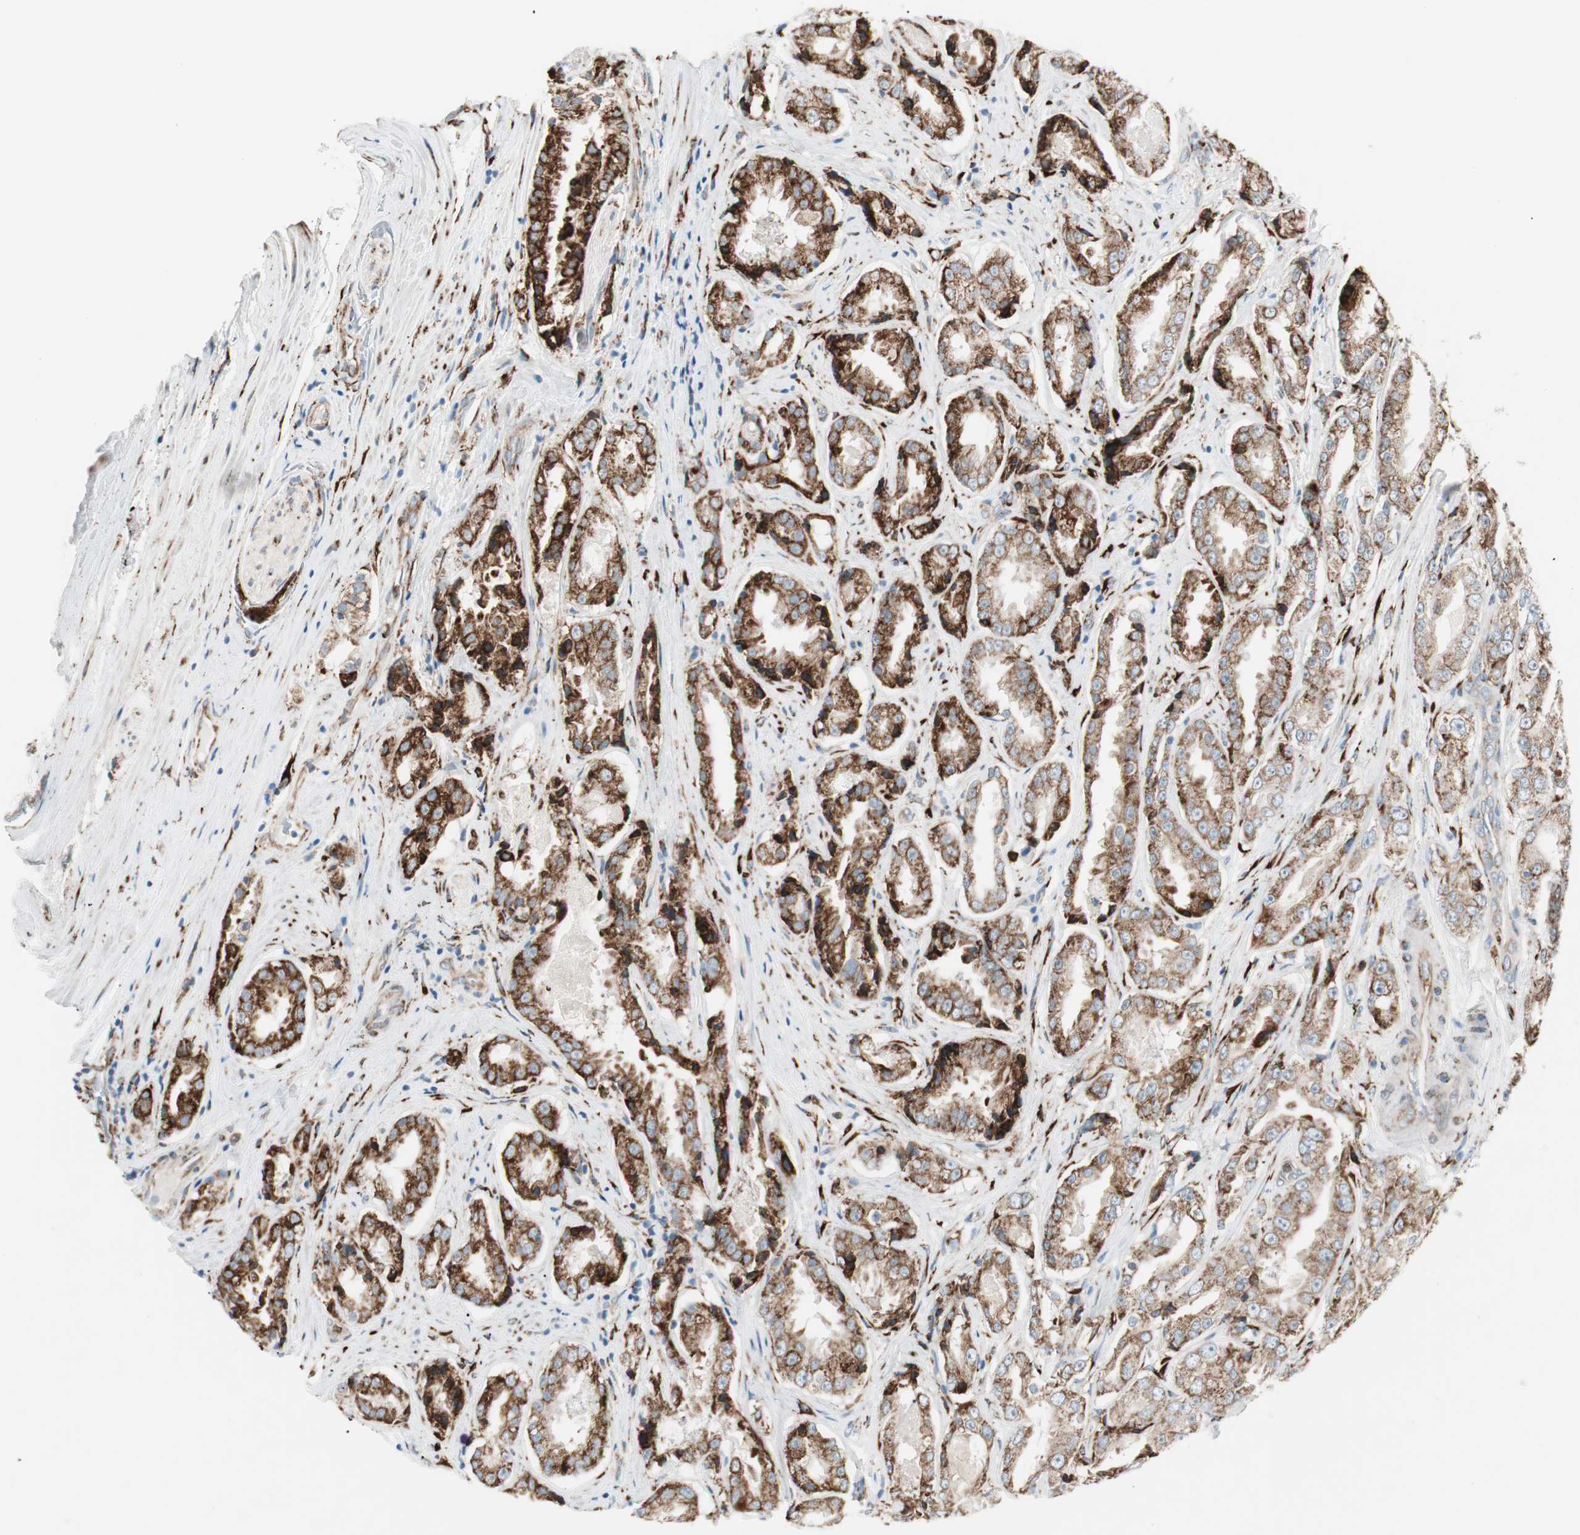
{"staining": {"intensity": "strong", "quantity": ">75%", "location": "cytoplasmic/membranous"}, "tissue": "prostate cancer", "cell_type": "Tumor cells", "image_type": "cancer", "snomed": [{"axis": "morphology", "description": "Adenocarcinoma, High grade"}, {"axis": "topography", "description": "Prostate"}], "caption": "A micrograph of human prostate cancer stained for a protein displays strong cytoplasmic/membranous brown staining in tumor cells.", "gene": "P4HTM", "patient": {"sex": "male", "age": 73}}